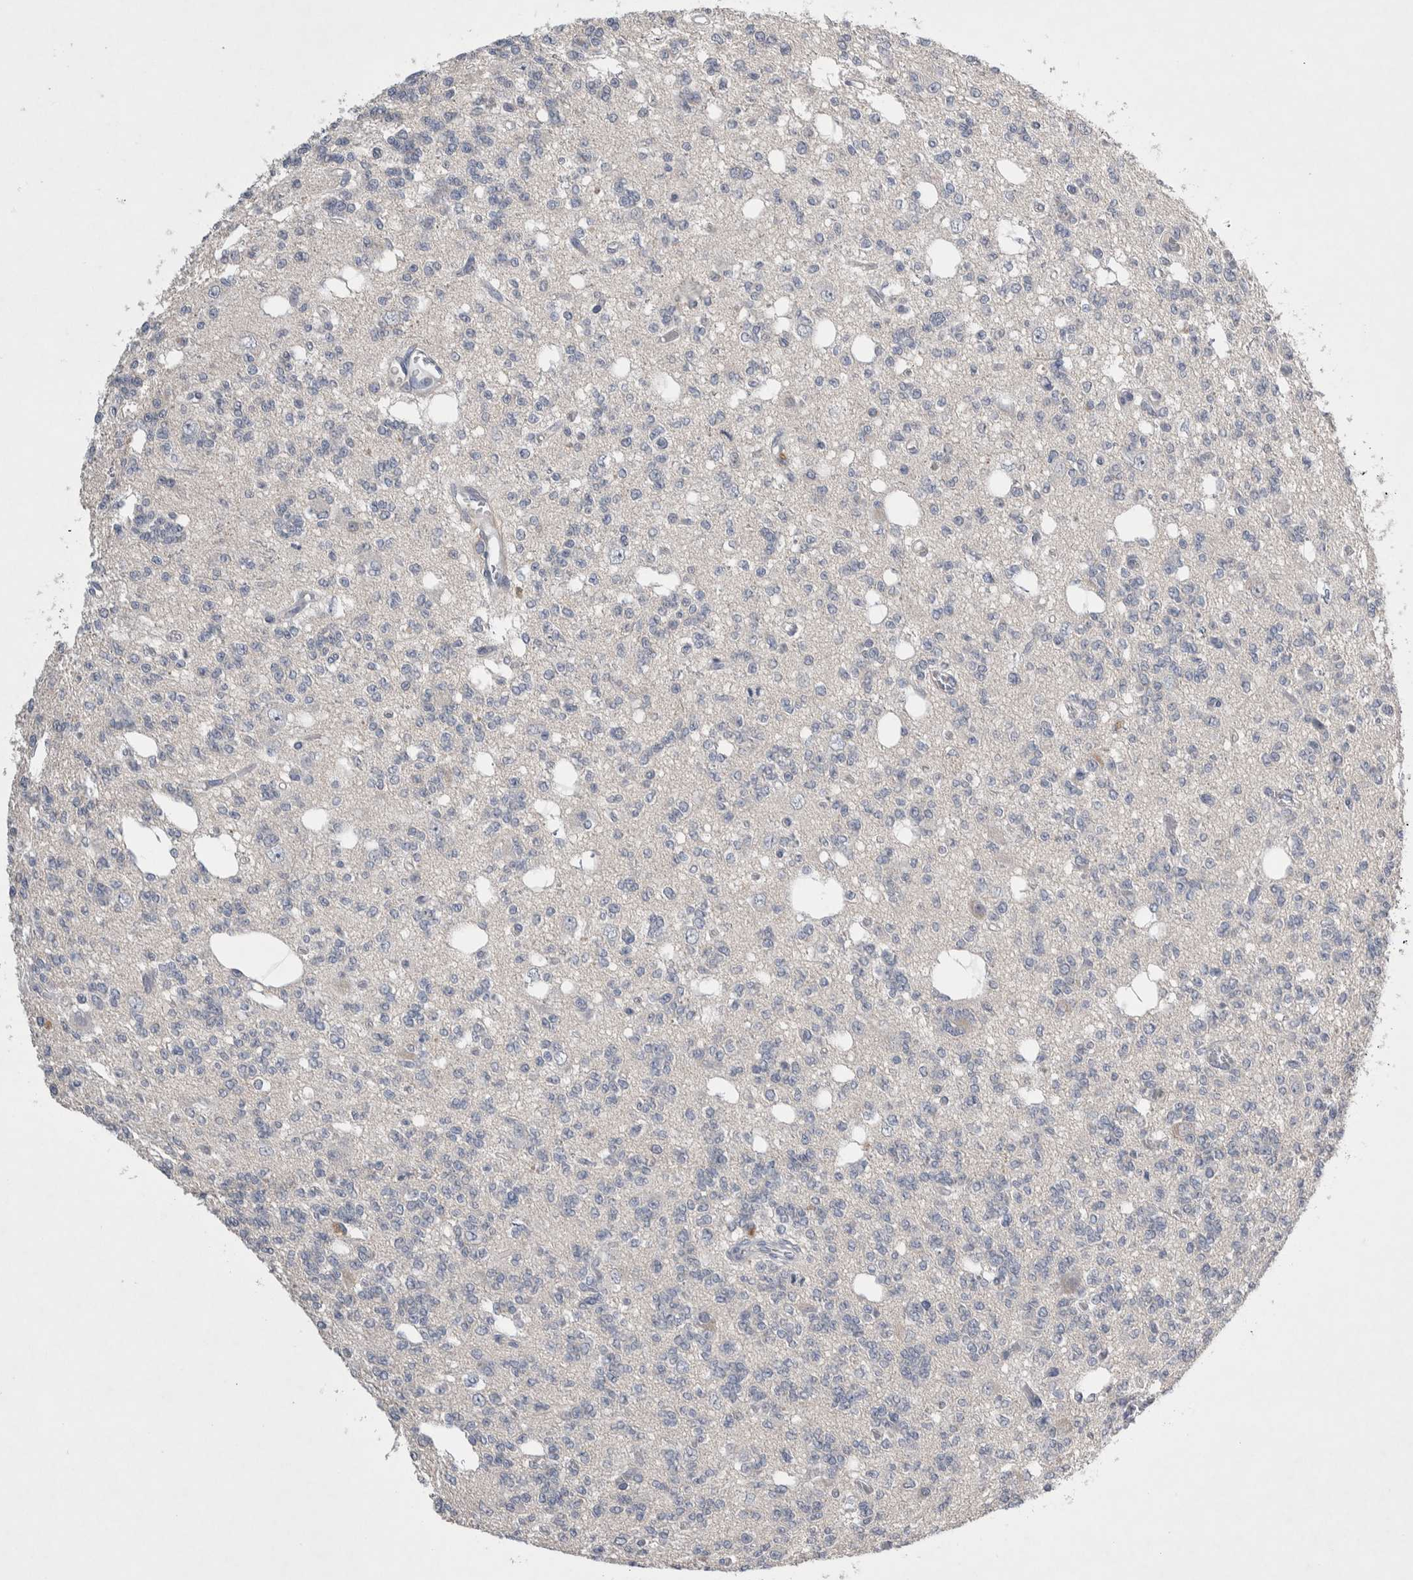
{"staining": {"intensity": "negative", "quantity": "none", "location": "none"}, "tissue": "glioma", "cell_type": "Tumor cells", "image_type": "cancer", "snomed": [{"axis": "morphology", "description": "Glioma, malignant, Low grade"}, {"axis": "topography", "description": "Brain"}], "caption": "A photomicrograph of human glioma is negative for staining in tumor cells.", "gene": "CEP131", "patient": {"sex": "male", "age": 38}}